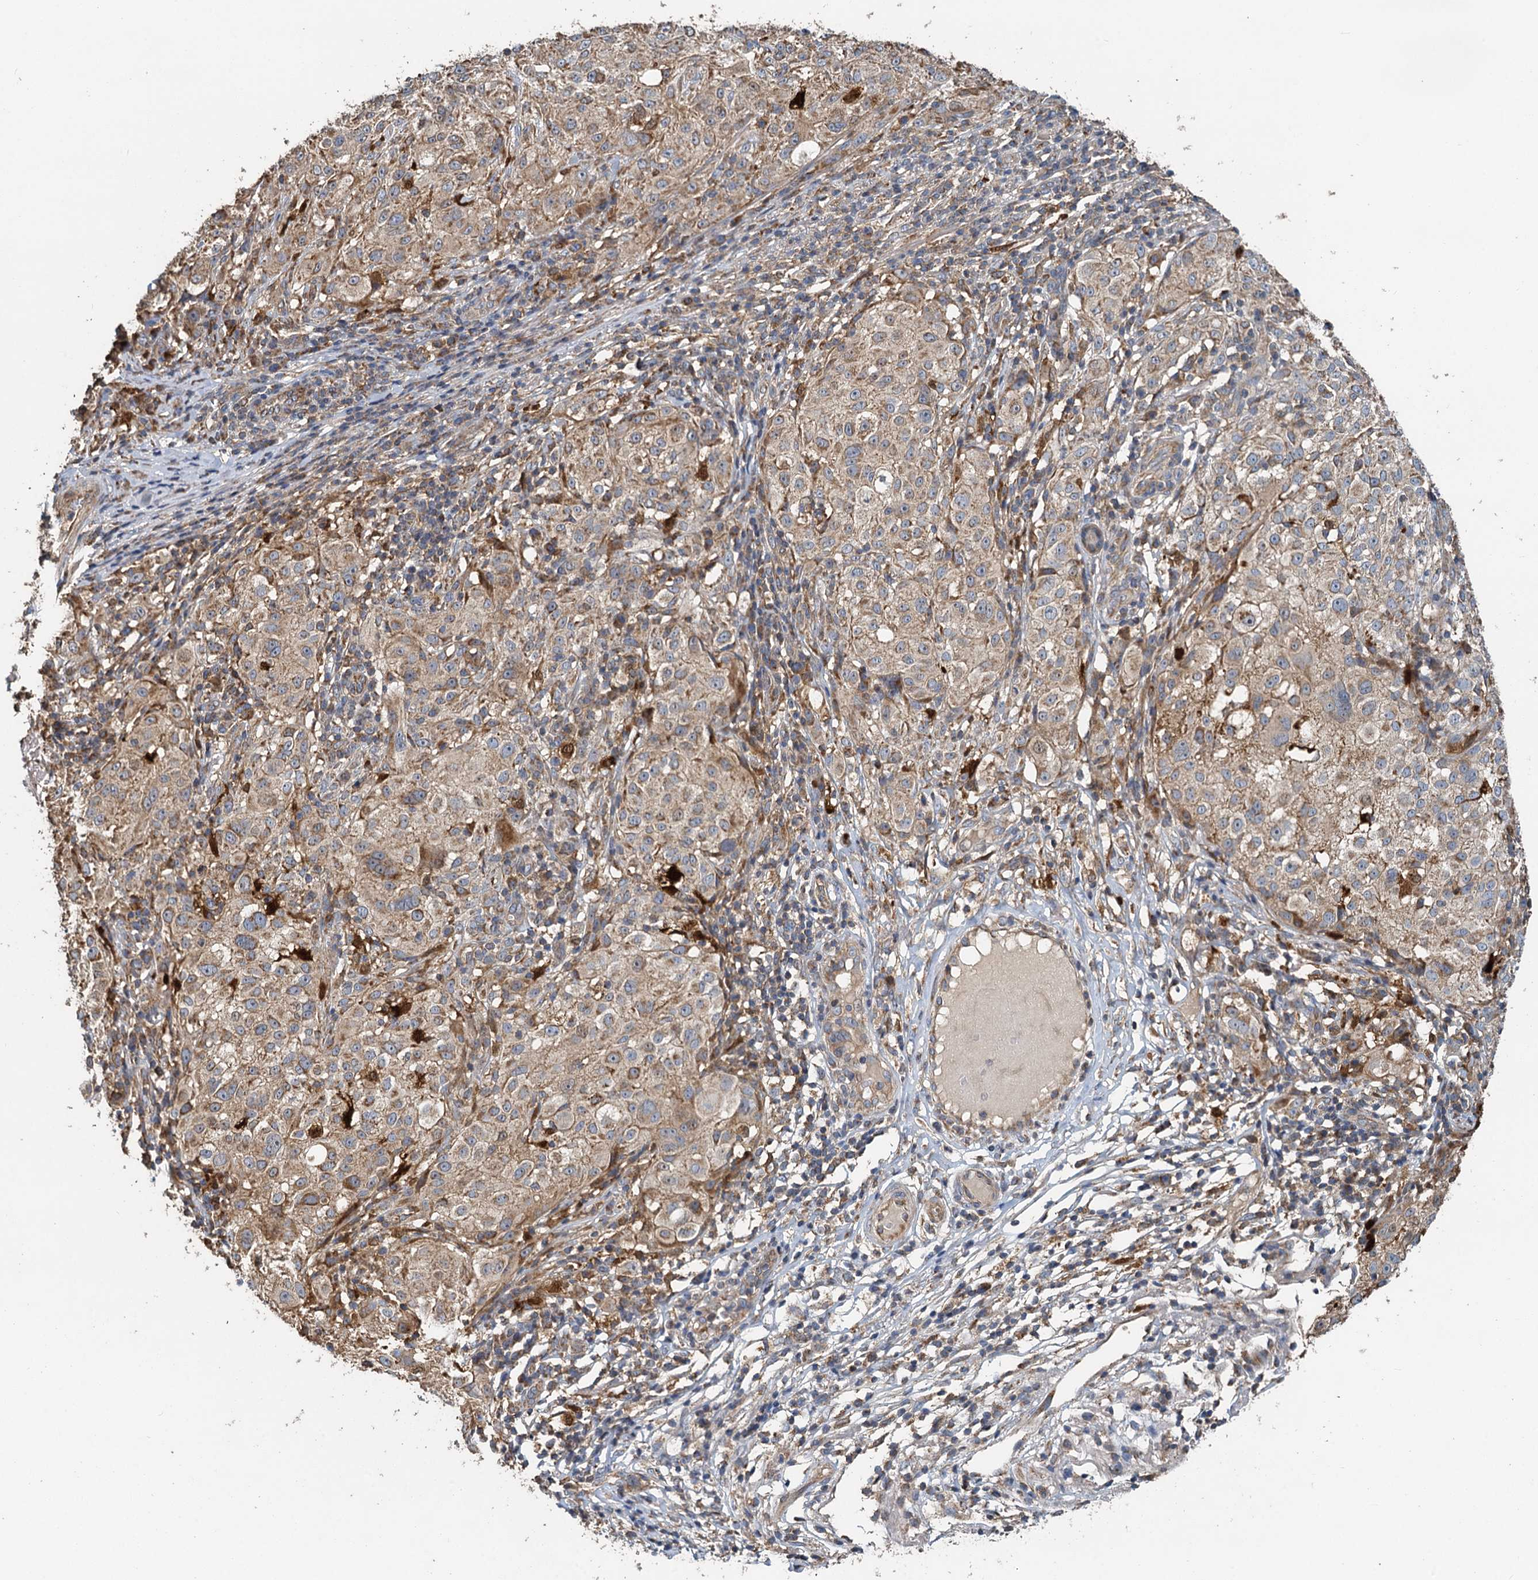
{"staining": {"intensity": "weak", "quantity": ">75%", "location": "cytoplasmic/membranous"}, "tissue": "melanoma", "cell_type": "Tumor cells", "image_type": "cancer", "snomed": [{"axis": "morphology", "description": "Necrosis, NOS"}, {"axis": "morphology", "description": "Malignant melanoma, NOS"}, {"axis": "topography", "description": "Skin"}], "caption": "Tumor cells reveal low levels of weak cytoplasmic/membranous staining in approximately >75% of cells in human melanoma. The staining is performed using DAB brown chromogen to label protein expression. The nuclei are counter-stained blue using hematoxylin.", "gene": "SDS", "patient": {"sex": "female", "age": 87}}